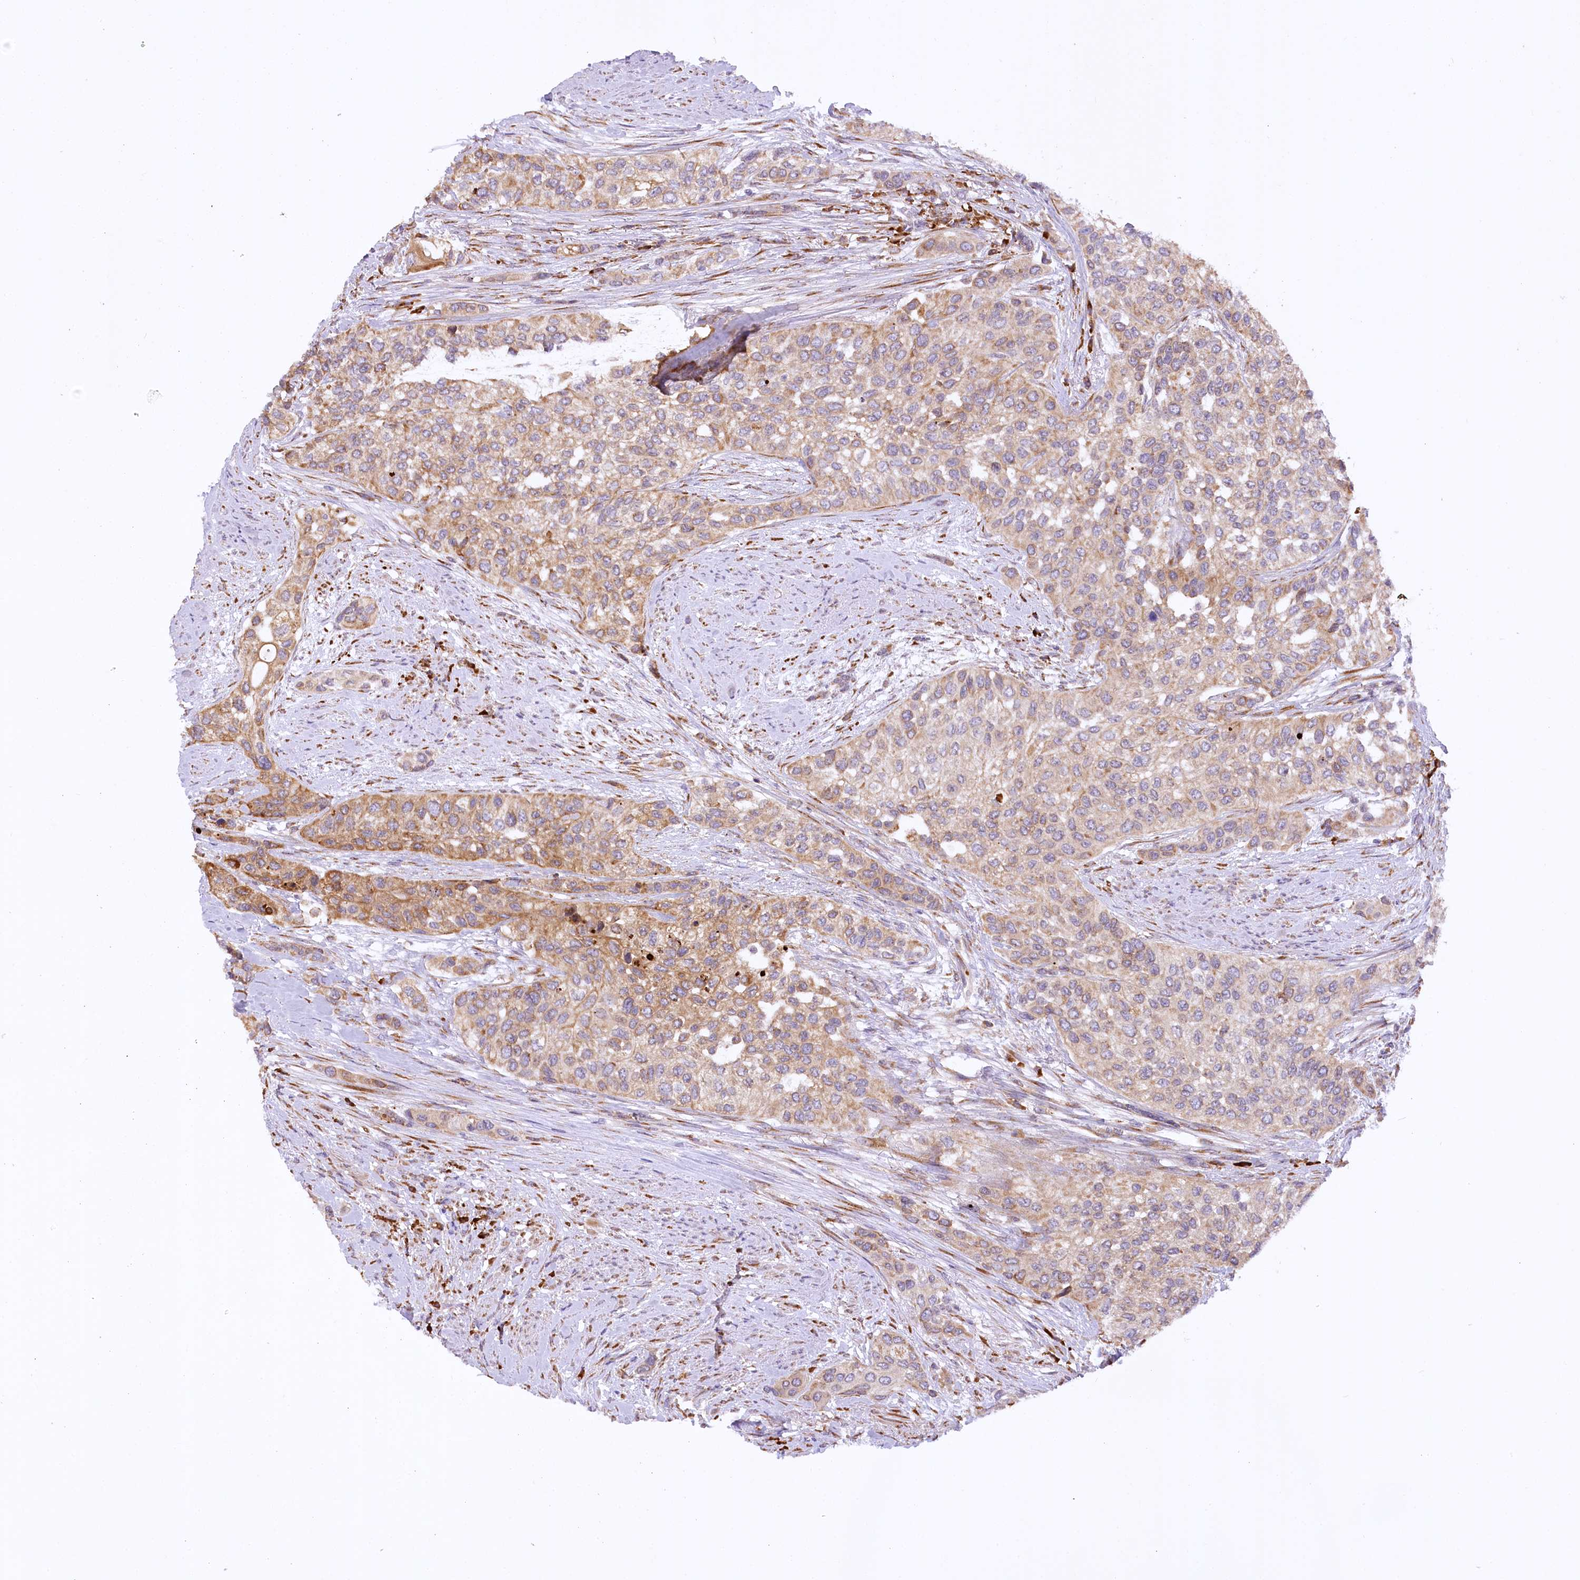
{"staining": {"intensity": "weak", "quantity": "25%-75%", "location": "cytoplasmic/membranous"}, "tissue": "urothelial cancer", "cell_type": "Tumor cells", "image_type": "cancer", "snomed": [{"axis": "morphology", "description": "Normal tissue, NOS"}, {"axis": "morphology", "description": "Urothelial carcinoma, High grade"}, {"axis": "topography", "description": "Vascular tissue"}, {"axis": "topography", "description": "Urinary bladder"}], "caption": "Urothelial carcinoma (high-grade) tissue displays weak cytoplasmic/membranous positivity in about 25%-75% of tumor cells, visualized by immunohistochemistry.", "gene": "NCKAP5", "patient": {"sex": "female", "age": 56}}